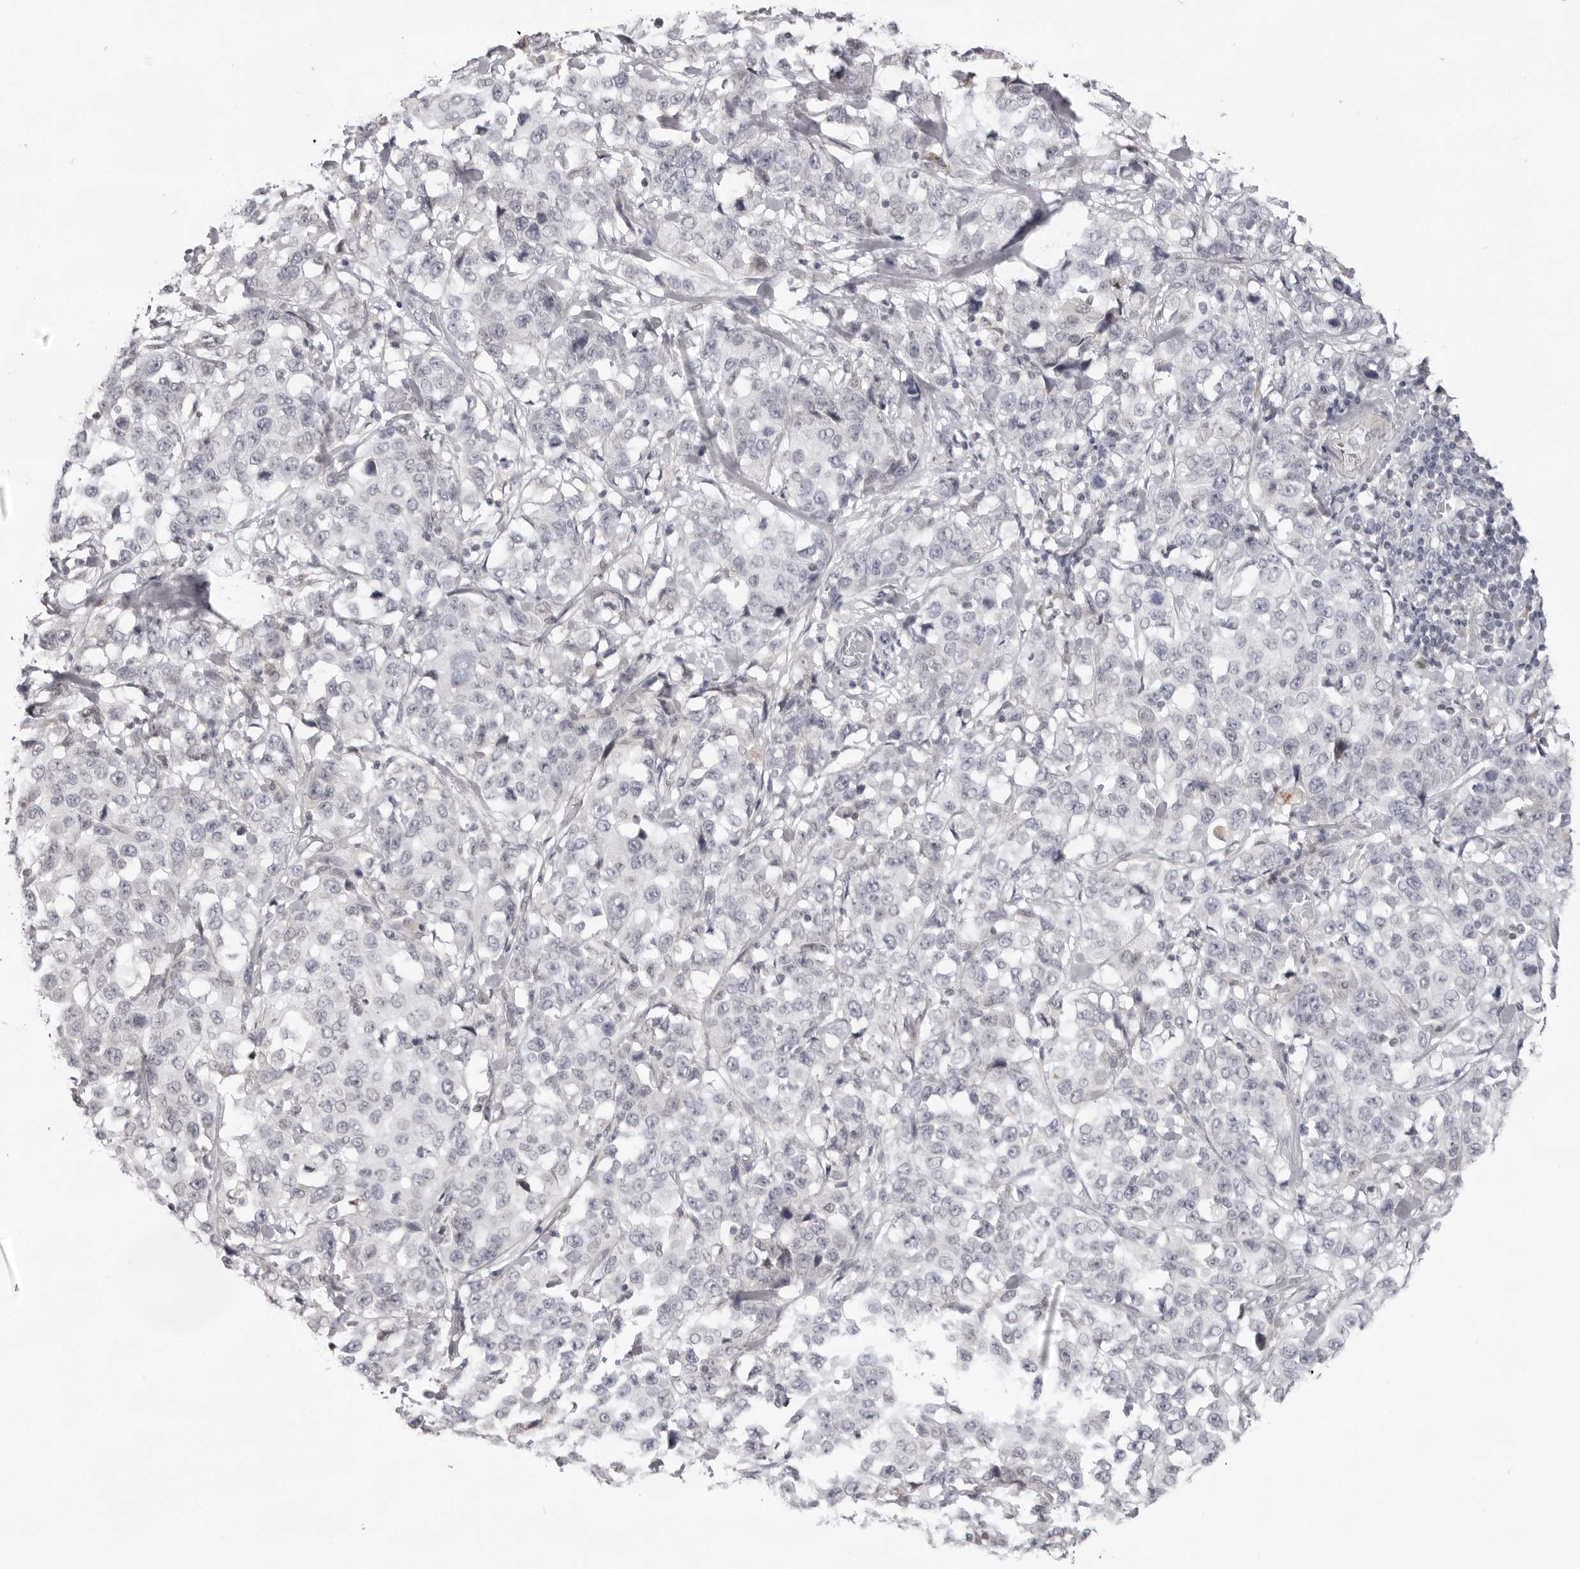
{"staining": {"intensity": "negative", "quantity": "none", "location": "none"}, "tissue": "stomach cancer", "cell_type": "Tumor cells", "image_type": "cancer", "snomed": [{"axis": "morphology", "description": "Normal tissue, NOS"}, {"axis": "morphology", "description": "Adenocarcinoma, NOS"}, {"axis": "topography", "description": "Stomach"}], "caption": "Stomach adenocarcinoma stained for a protein using immunohistochemistry reveals no expression tumor cells.", "gene": "ACP6", "patient": {"sex": "male", "age": 48}}